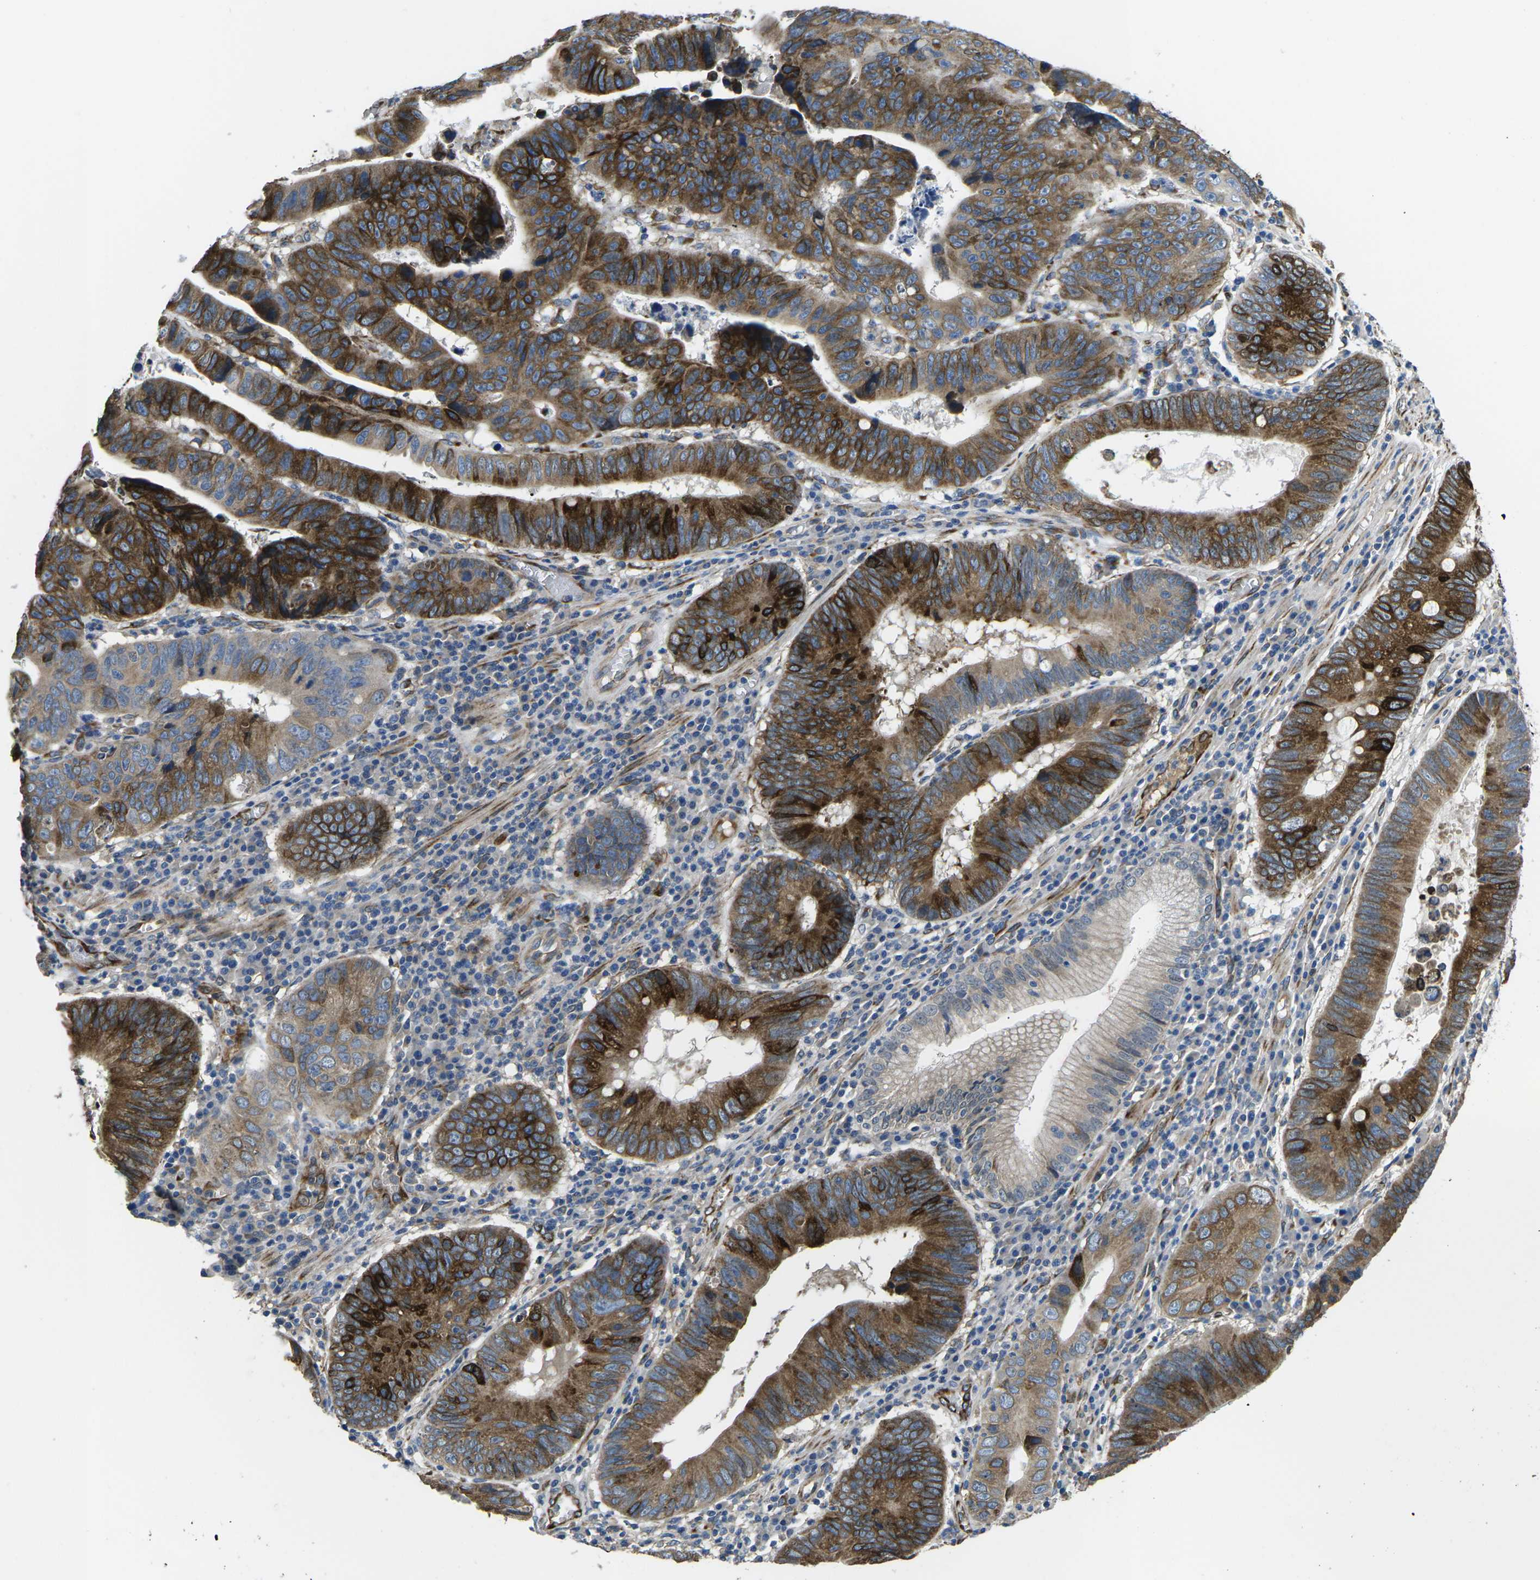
{"staining": {"intensity": "strong", "quantity": "25%-75%", "location": "cytoplasmic/membranous"}, "tissue": "stomach cancer", "cell_type": "Tumor cells", "image_type": "cancer", "snomed": [{"axis": "morphology", "description": "Adenocarcinoma, NOS"}, {"axis": "topography", "description": "Stomach"}], "caption": "Stomach adenocarcinoma stained with immunohistochemistry (IHC) exhibits strong cytoplasmic/membranous positivity in approximately 25%-75% of tumor cells.", "gene": "PDZD8", "patient": {"sex": "male", "age": 59}}